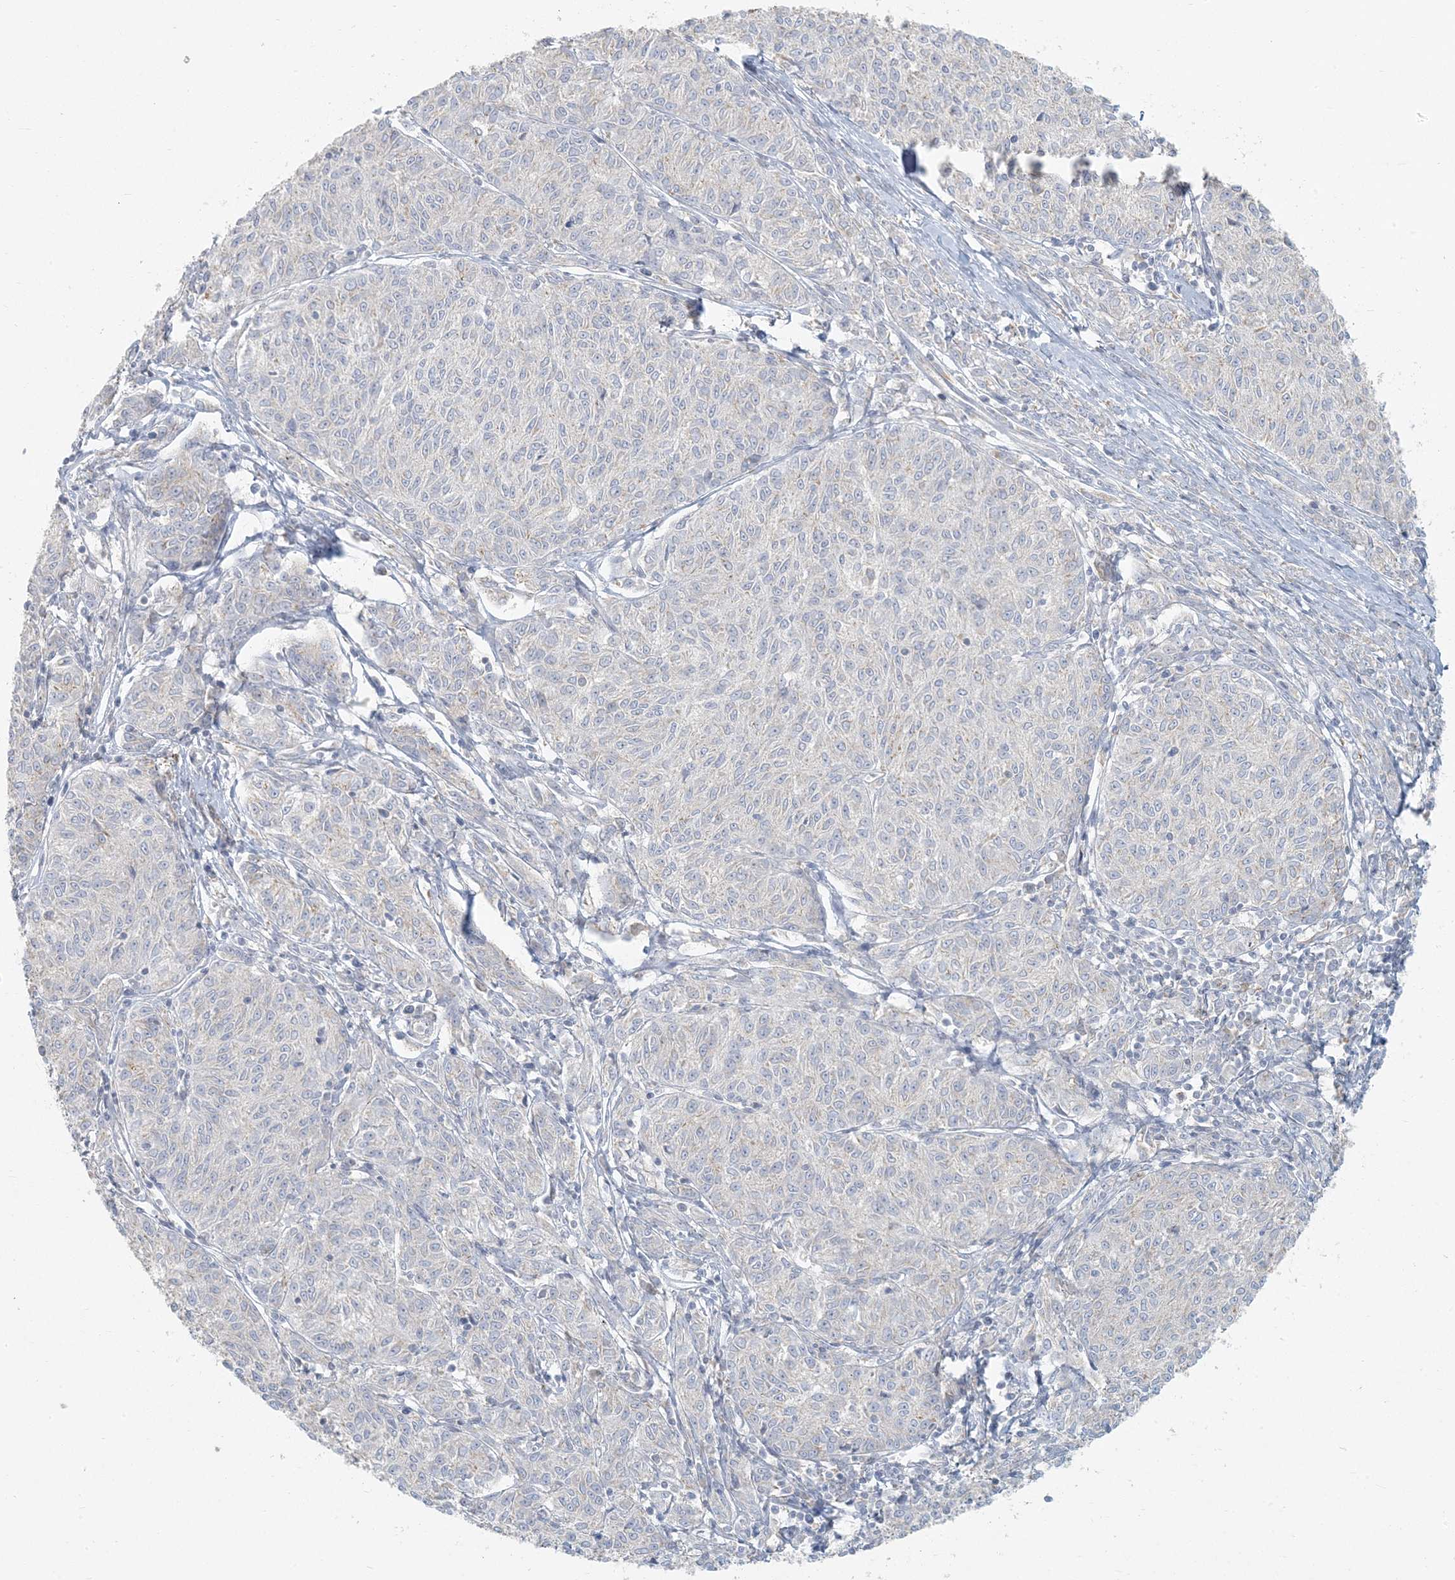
{"staining": {"intensity": "negative", "quantity": "none", "location": "none"}, "tissue": "melanoma", "cell_type": "Tumor cells", "image_type": "cancer", "snomed": [{"axis": "morphology", "description": "Malignant melanoma, NOS"}, {"axis": "topography", "description": "Skin"}], "caption": "Immunohistochemistry (IHC) of melanoma exhibits no expression in tumor cells.", "gene": "HACL1", "patient": {"sex": "female", "age": 72}}